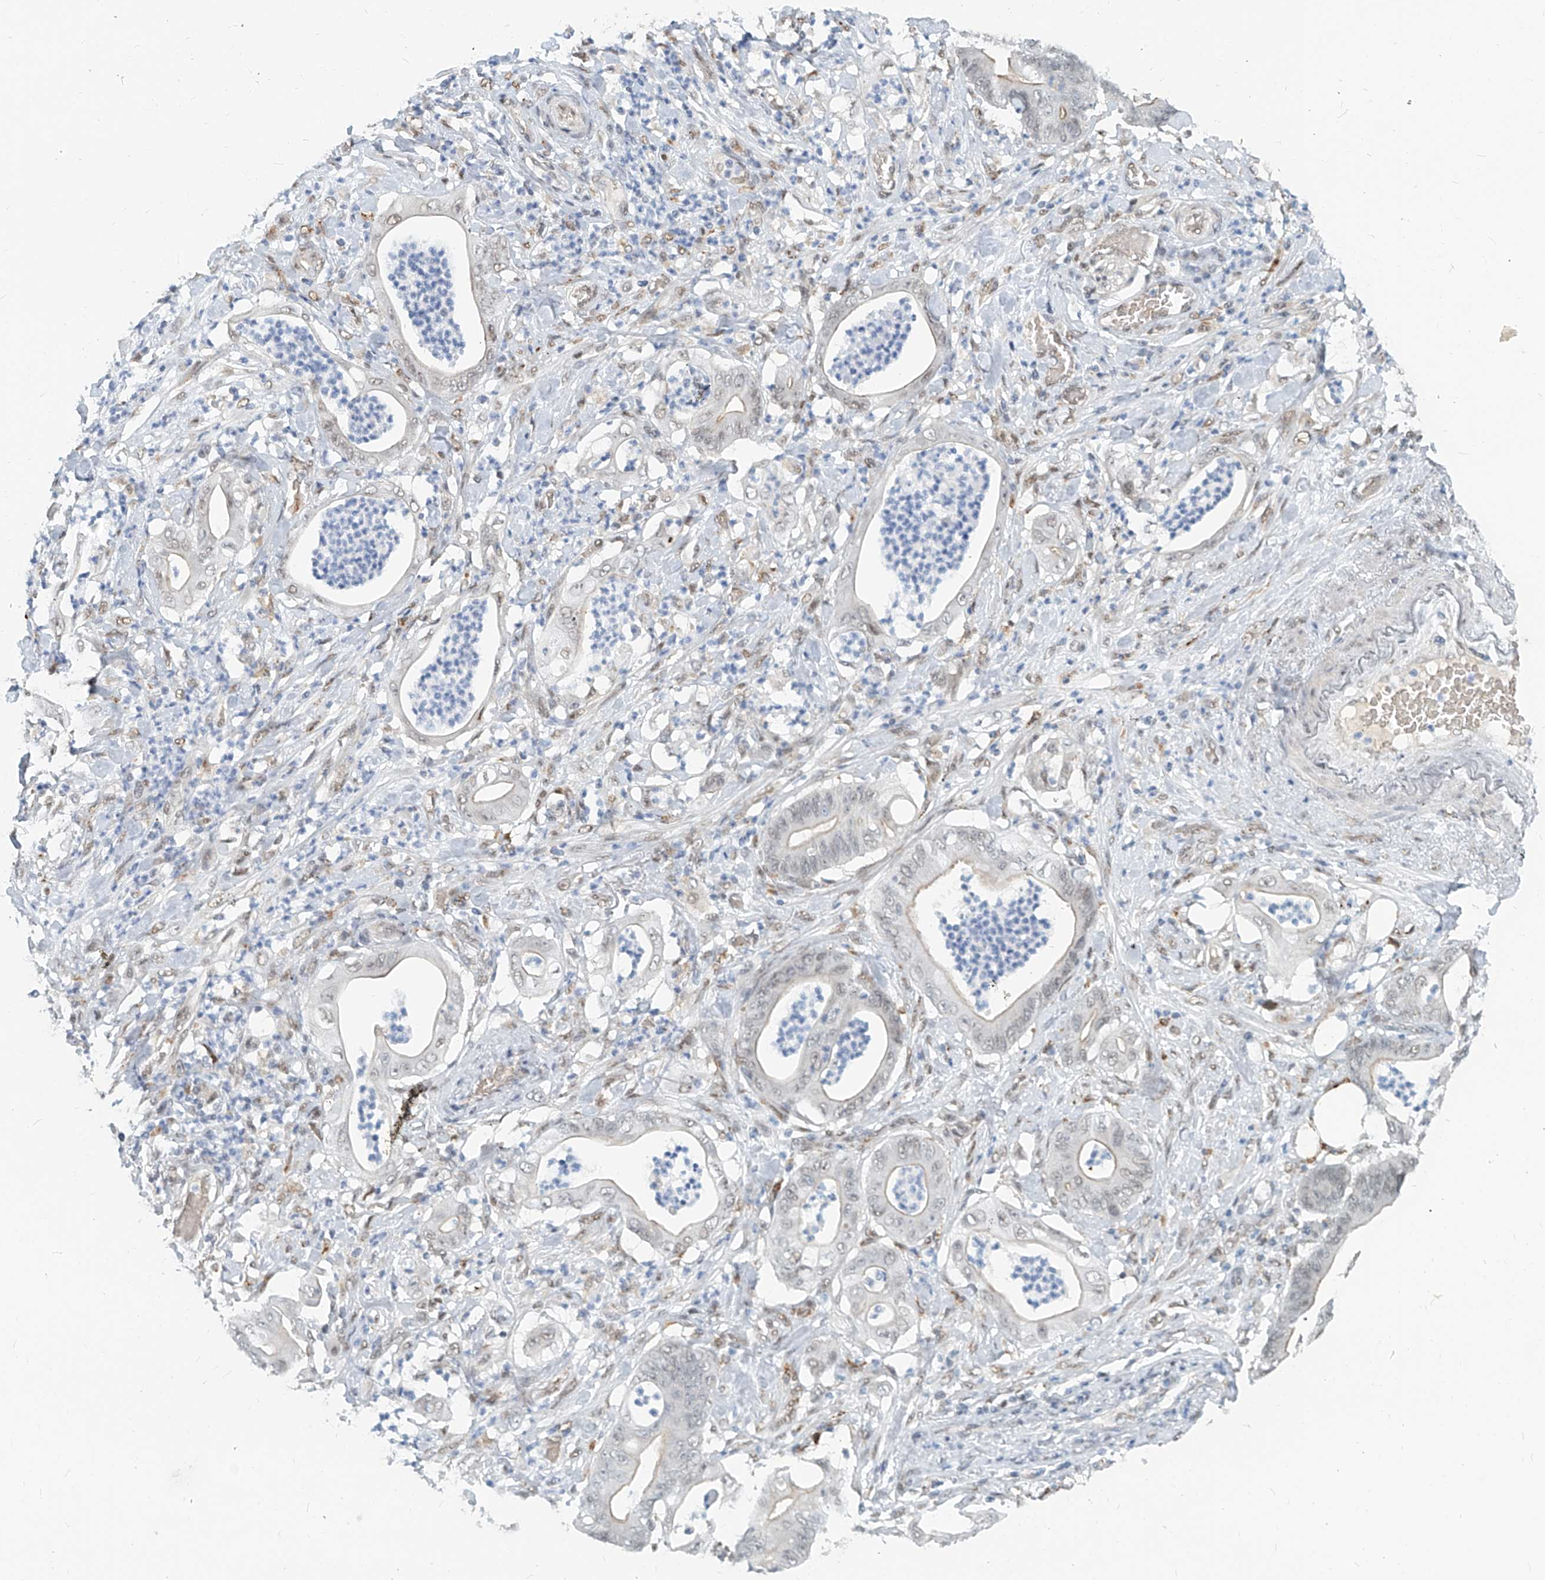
{"staining": {"intensity": "weak", "quantity": "<25%", "location": "nuclear"}, "tissue": "stomach cancer", "cell_type": "Tumor cells", "image_type": "cancer", "snomed": [{"axis": "morphology", "description": "Adenocarcinoma, NOS"}, {"axis": "topography", "description": "Stomach"}], "caption": "A micrograph of adenocarcinoma (stomach) stained for a protein exhibits no brown staining in tumor cells.", "gene": "SASH1", "patient": {"sex": "female", "age": 73}}